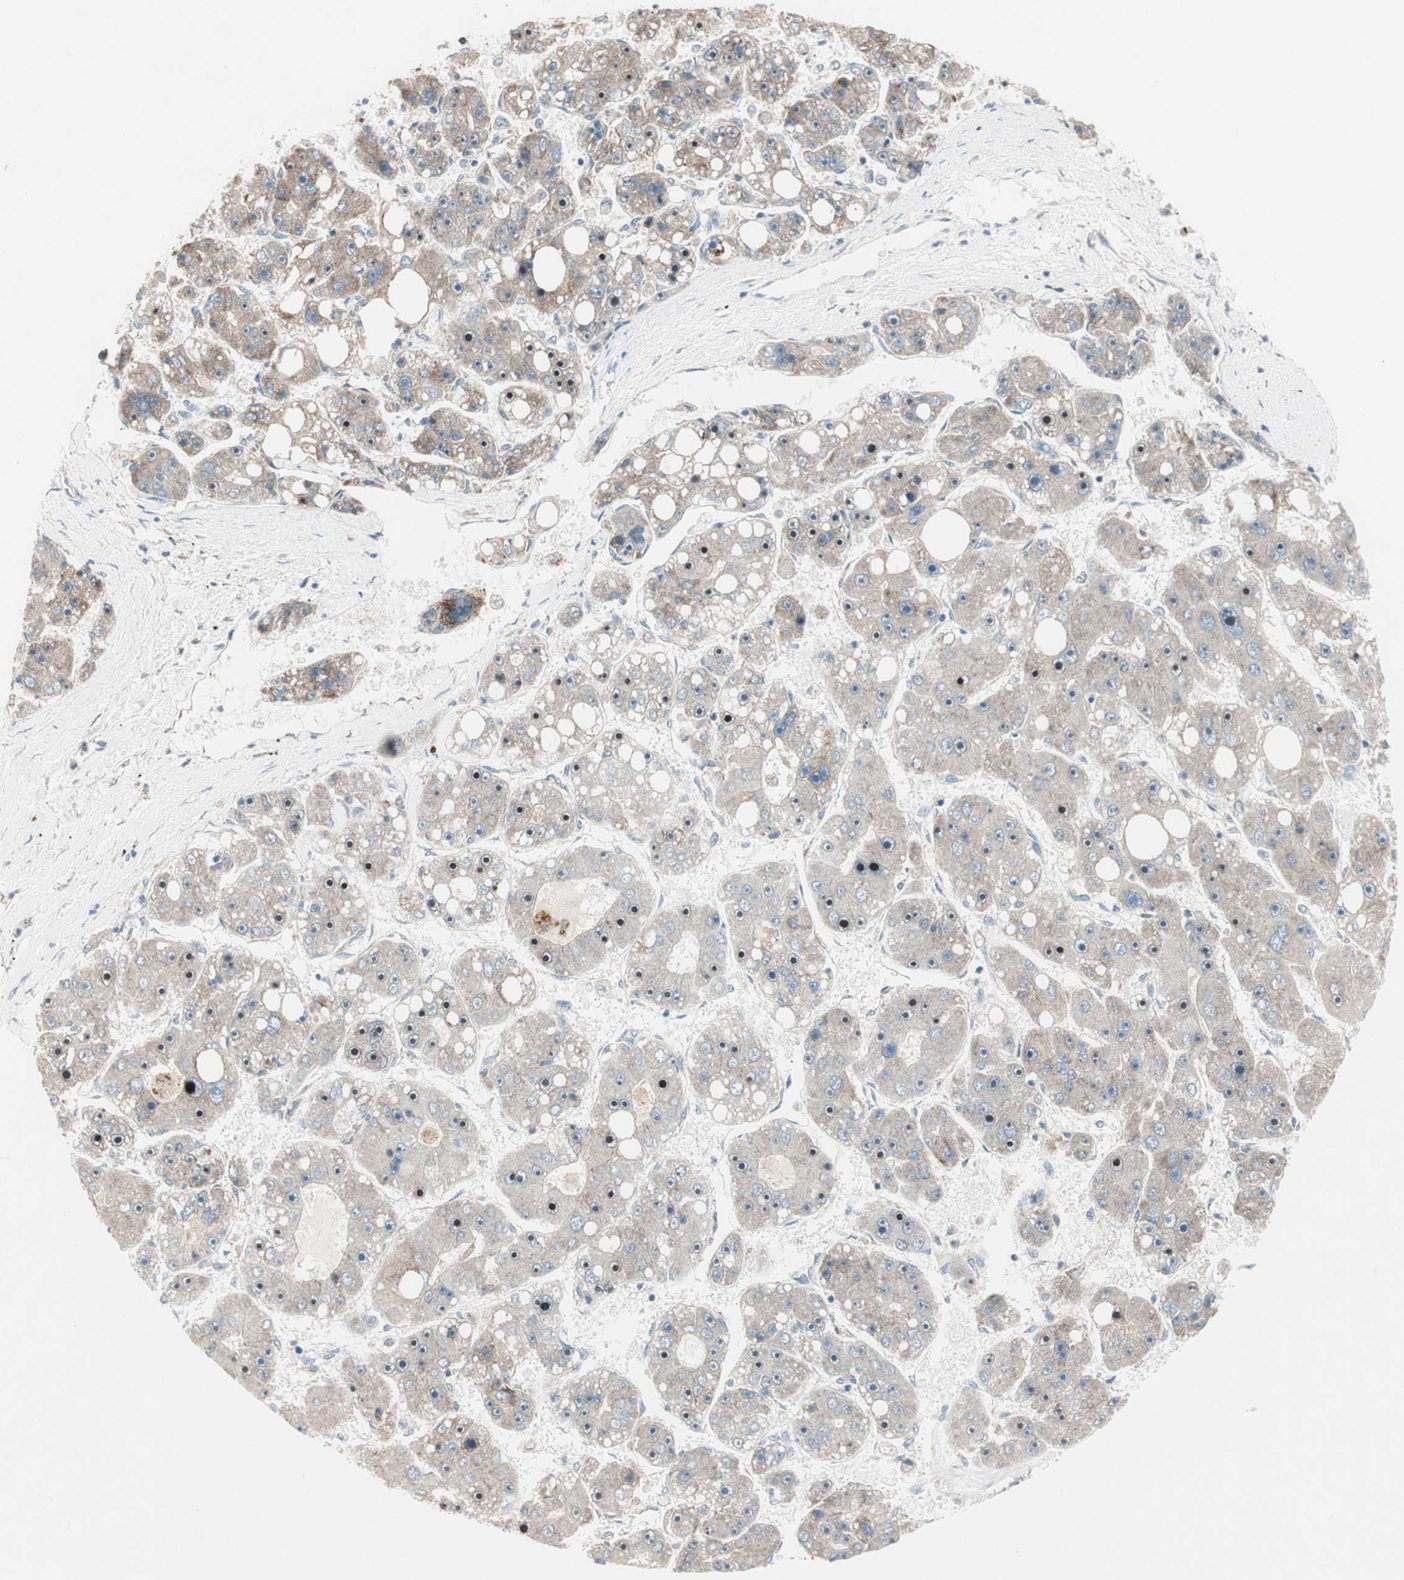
{"staining": {"intensity": "strong", "quantity": ">75%", "location": "cytoplasmic/membranous,nuclear"}, "tissue": "liver cancer", "cell_type": "Tumor cells", "image_type": "cancer", "snomed": [{"axis": "morphology", "description": "Carcinoma, Hepatocellular, NOS"}, {"axis": "topography", "description": "Liver"}], "caption": "About >75% of tumor cells in liver cancer display strong cytoplasmic/membranous and nuclear protein positivity as visualized by brown immunohistochemical staining.", "gene": "CCL14", "patient": {"sex": "female", "age": 61}}